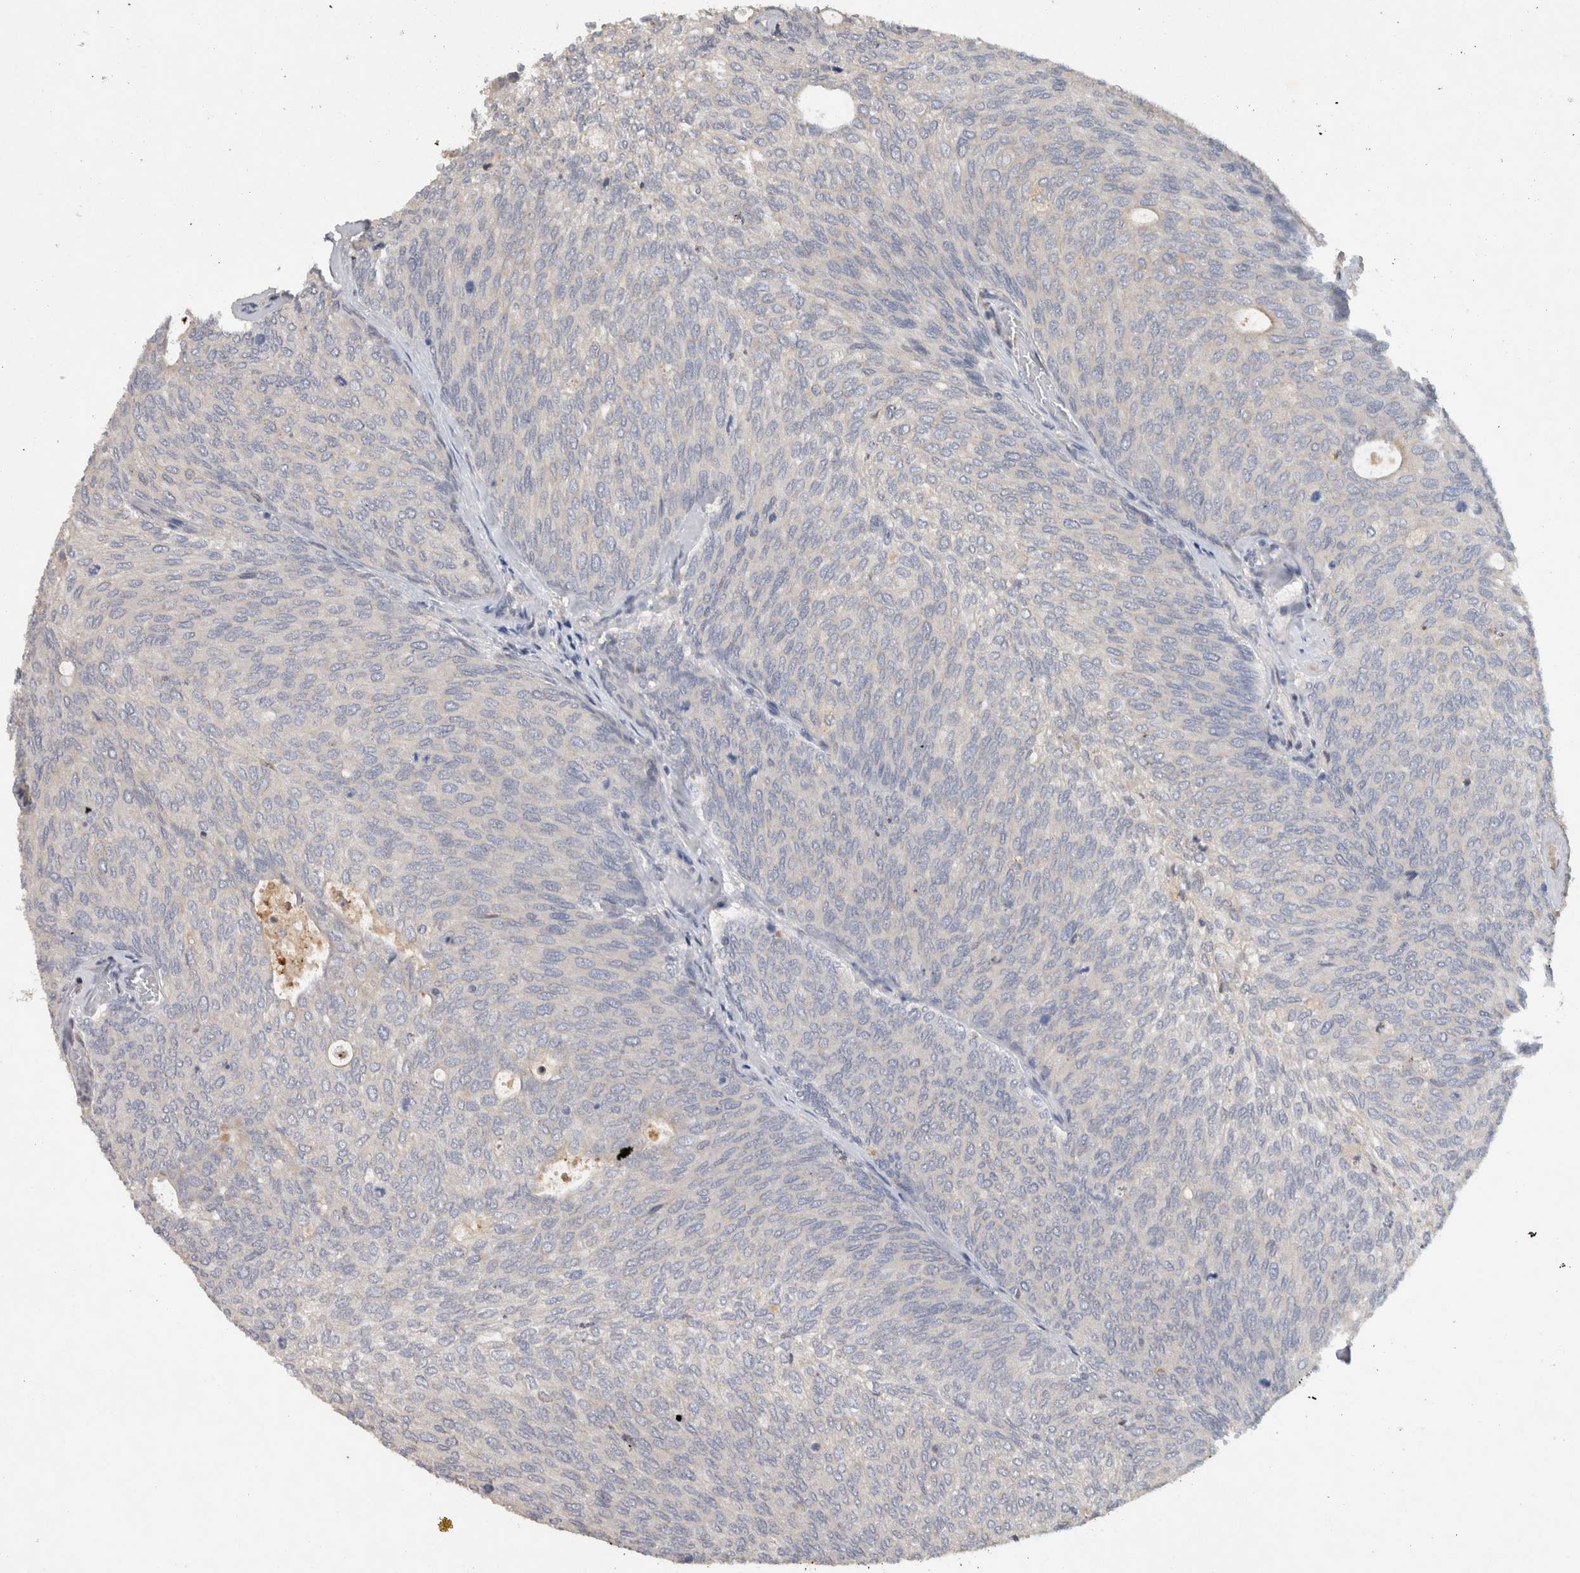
{"staining": {"intensity": "negative", "quantity": "none", "location": "none"}, "tissue": "urothelial cancer", "cell_type": "Tumor cells", "image_type": "cancer", "snomed": [{"axis": "morphology", "description": "Urothelial carcinoma, Low grade"}, {"axis": "topography", "description": "Urinary bladder"}], "caption": "A micrograph of urothelial carcinoma (low-grade) stained for a protein demonstrates no brown staining in tumor cells.", "gene": "HEXD", "patient": {"sex": "female", "age": 79}}